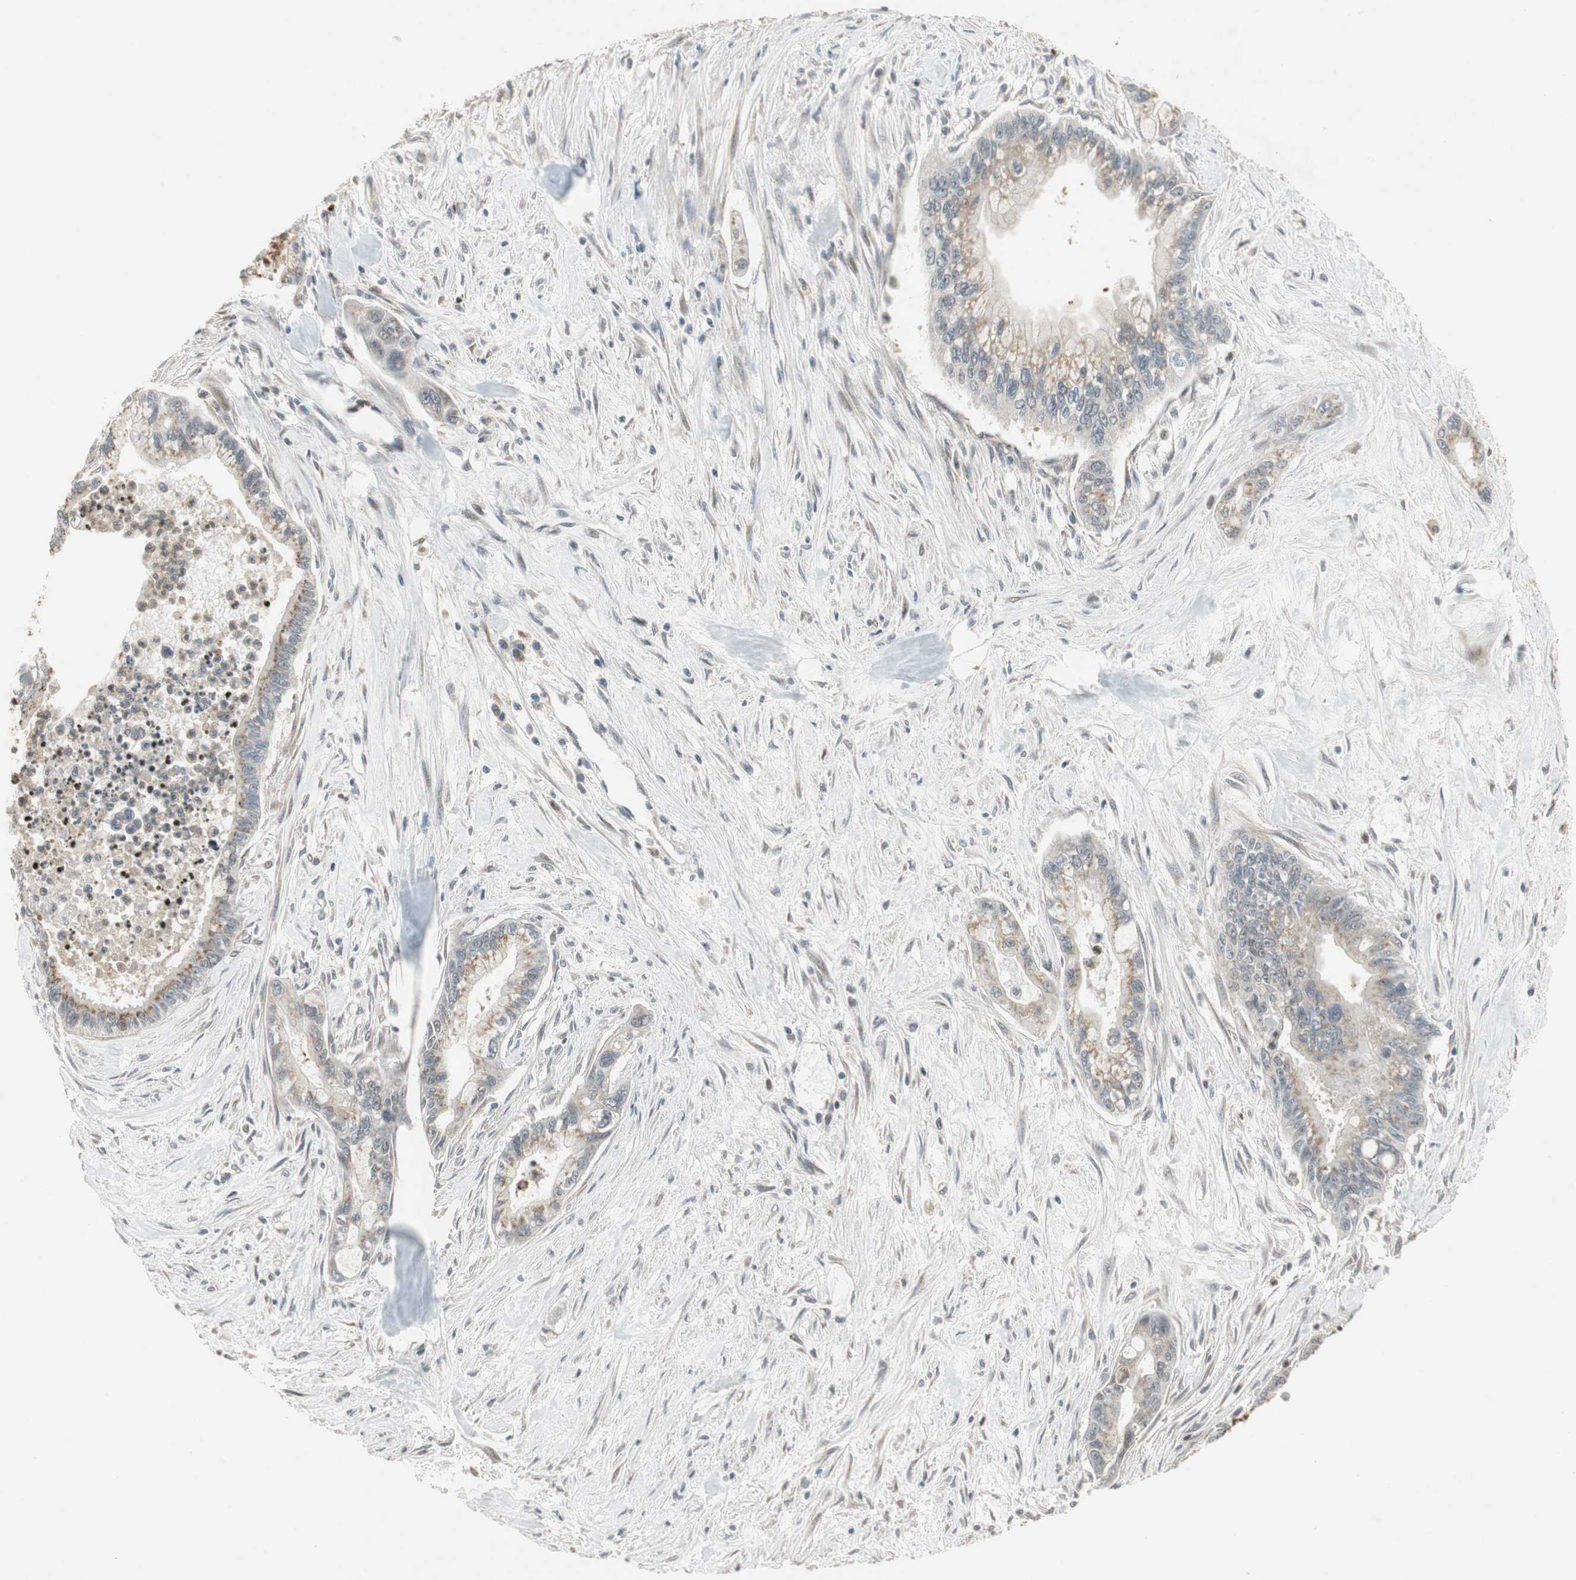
{"staining": {"intensity": "weak", "quantity": "<25%", "location": "cytoplasmic/membranous"}, "tissue": "pancreatic cancer", "cell_type": "Tumor cells", "image_type": "cancer", "snomed": [{"axis": "morphology", "description": "Adenocarcinoma, NOS"}, {"axis": "topography", "description": "Pancreas"}], "caption": "Image shows no protein staining in tumor cells of pancreatic cancer (adenocarcinoma) tissue. (Immunohistochemistry, brightfield microscopy, high magnification).", "gene": "SNX4", "patient": {"sex": "male", "age": 70}}